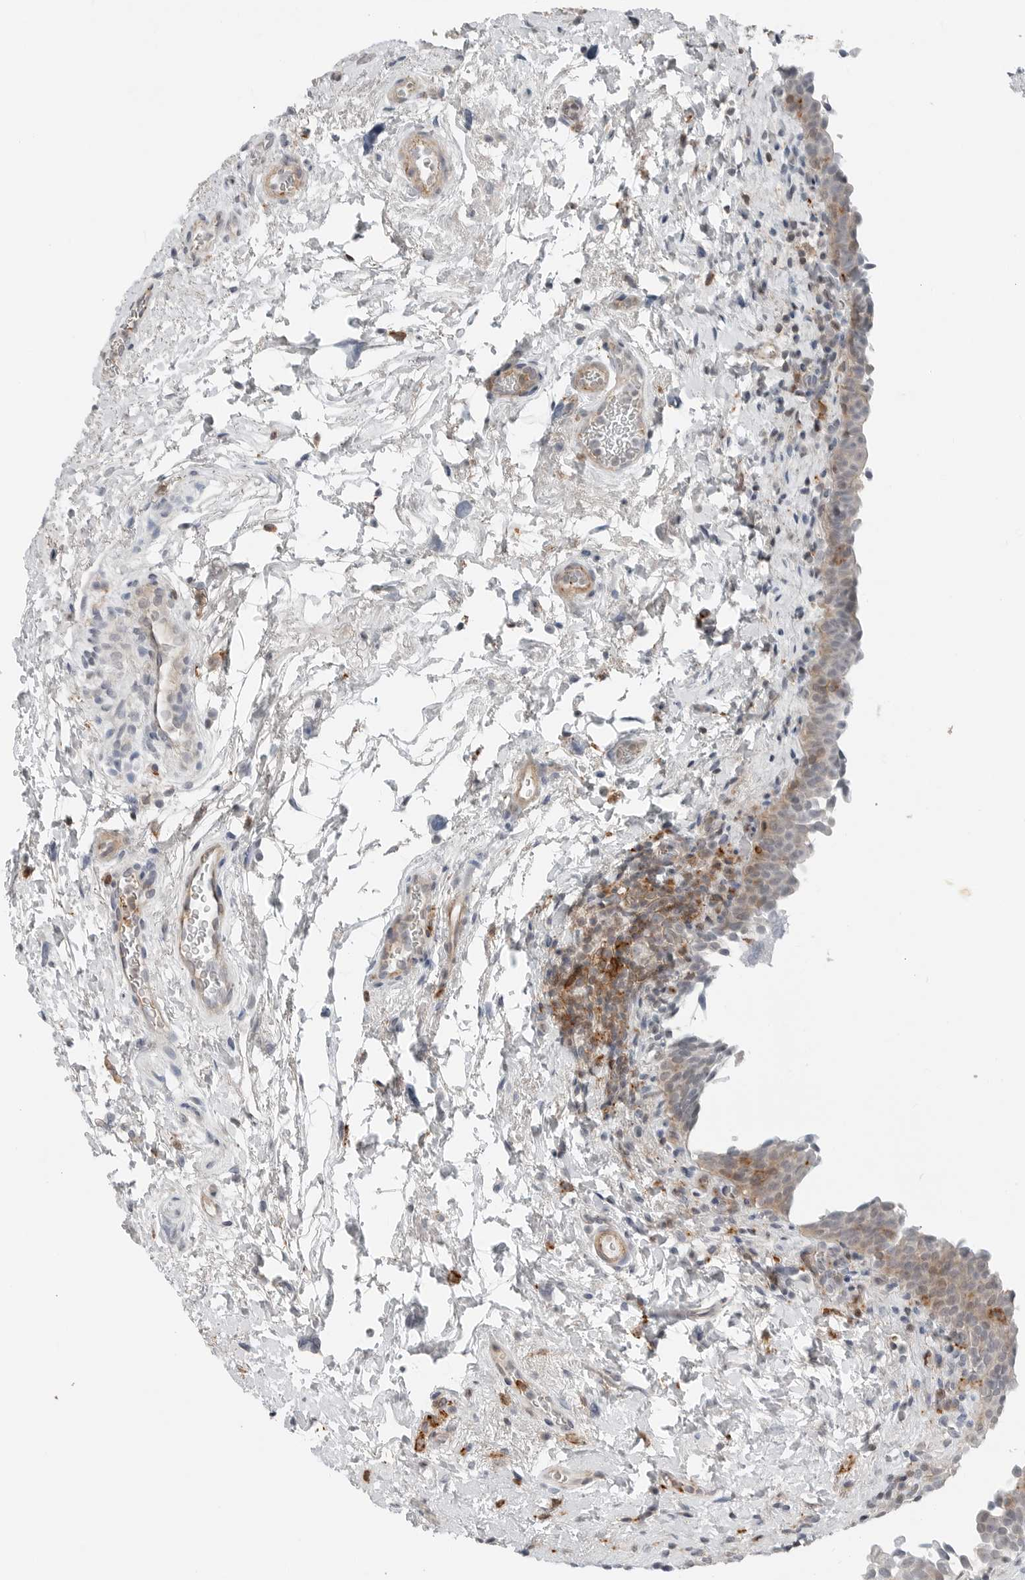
{"staining": {"intensity": "moderate", "quantity": "25%-75%", "location": "cytoplasmic/membranous"}, "tissue": "urinary bladder", "cell_type": "Urothelial cells", "image_type": "normal", "snomed": [{"axis": "morphology", "description": "Normal tissue, NOS"}, {"axis": "topography", "description": "Urinary bladder"}], "caption": "Protein analysis of normal urinary bladder exhibits moderate cytoplasmic/membranous staining in about 25%-75% of urothelial cells.", "gene": "LEFTY2", "patient": {"sex": "male", "age": 83}}